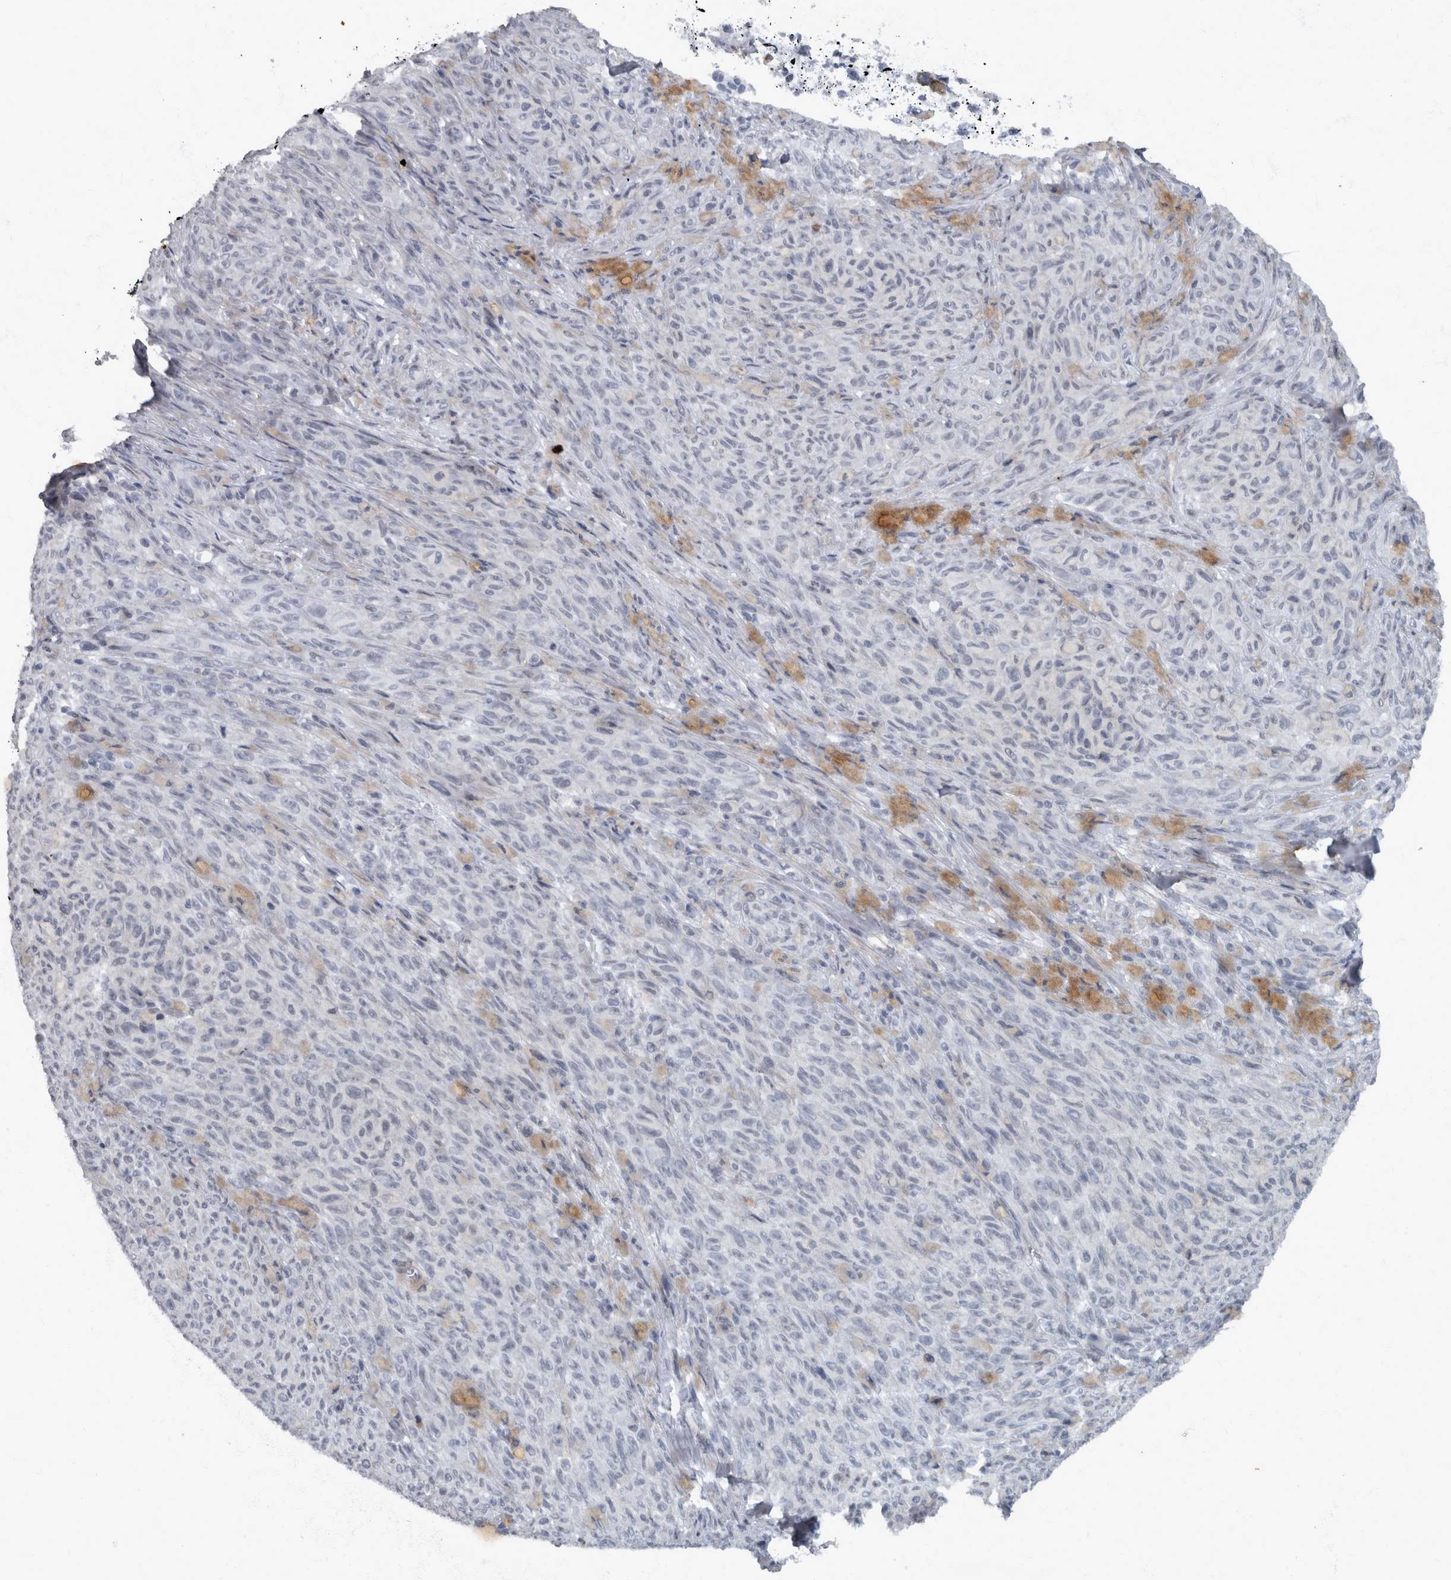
{"staining": {"intensity": "negative", "quantity": "none", "location": "none"}, "tissue": "melanoma", "cell_type": "Tumor cells", "image_type": "cancer", "snomed": [{"axis": "morphology", "description": "Malignant melanoma, NOS"}, {"axis": "topography", "description": "Skin"}], "caption": "A micrograph of human melanoma is negative for staining in tumor cells.", "gene": "WDR33", "patient": {"sex": "female", "age": 82}}